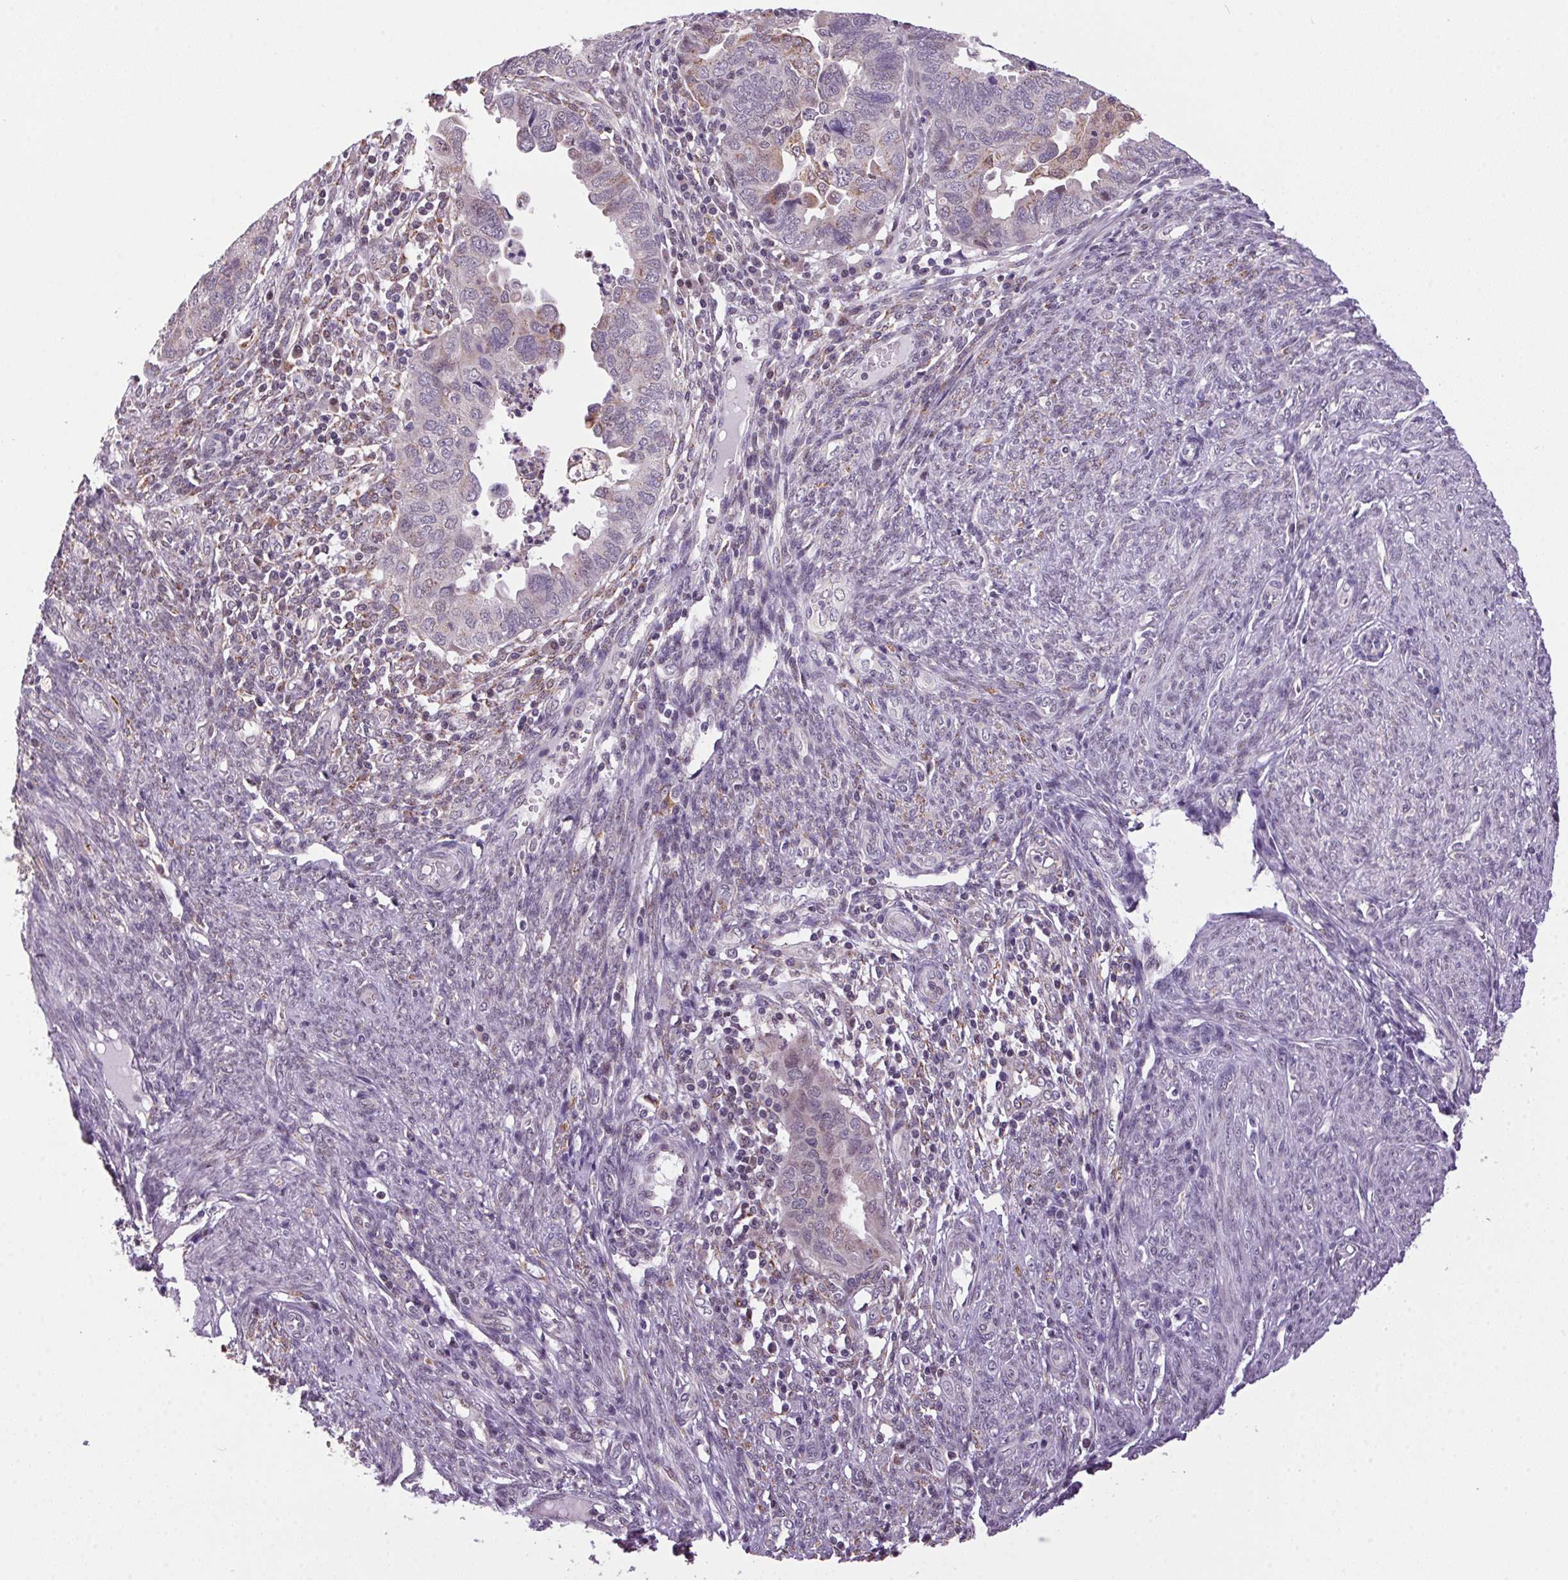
{"staining": {"intensity": "weak", "quantity": "<25%", "location": "cytoplasmic/membranous"}, "tissue": "endometrial cancer", "cell_type": "Tumor cells", "image_type": "cancer", "snomed": [{"axis": "morphology", "description": "Adenocarcinoma, NOS"}, {"axis": "topography", "description": "Endometrium"}], "caption": "Endometrial adenocarcinoma stained for a protein using immunohistochemistry displays no staining tumor cells.", "gene": "AKR1E2", "patient": {"sex": "female", "age": 79}}